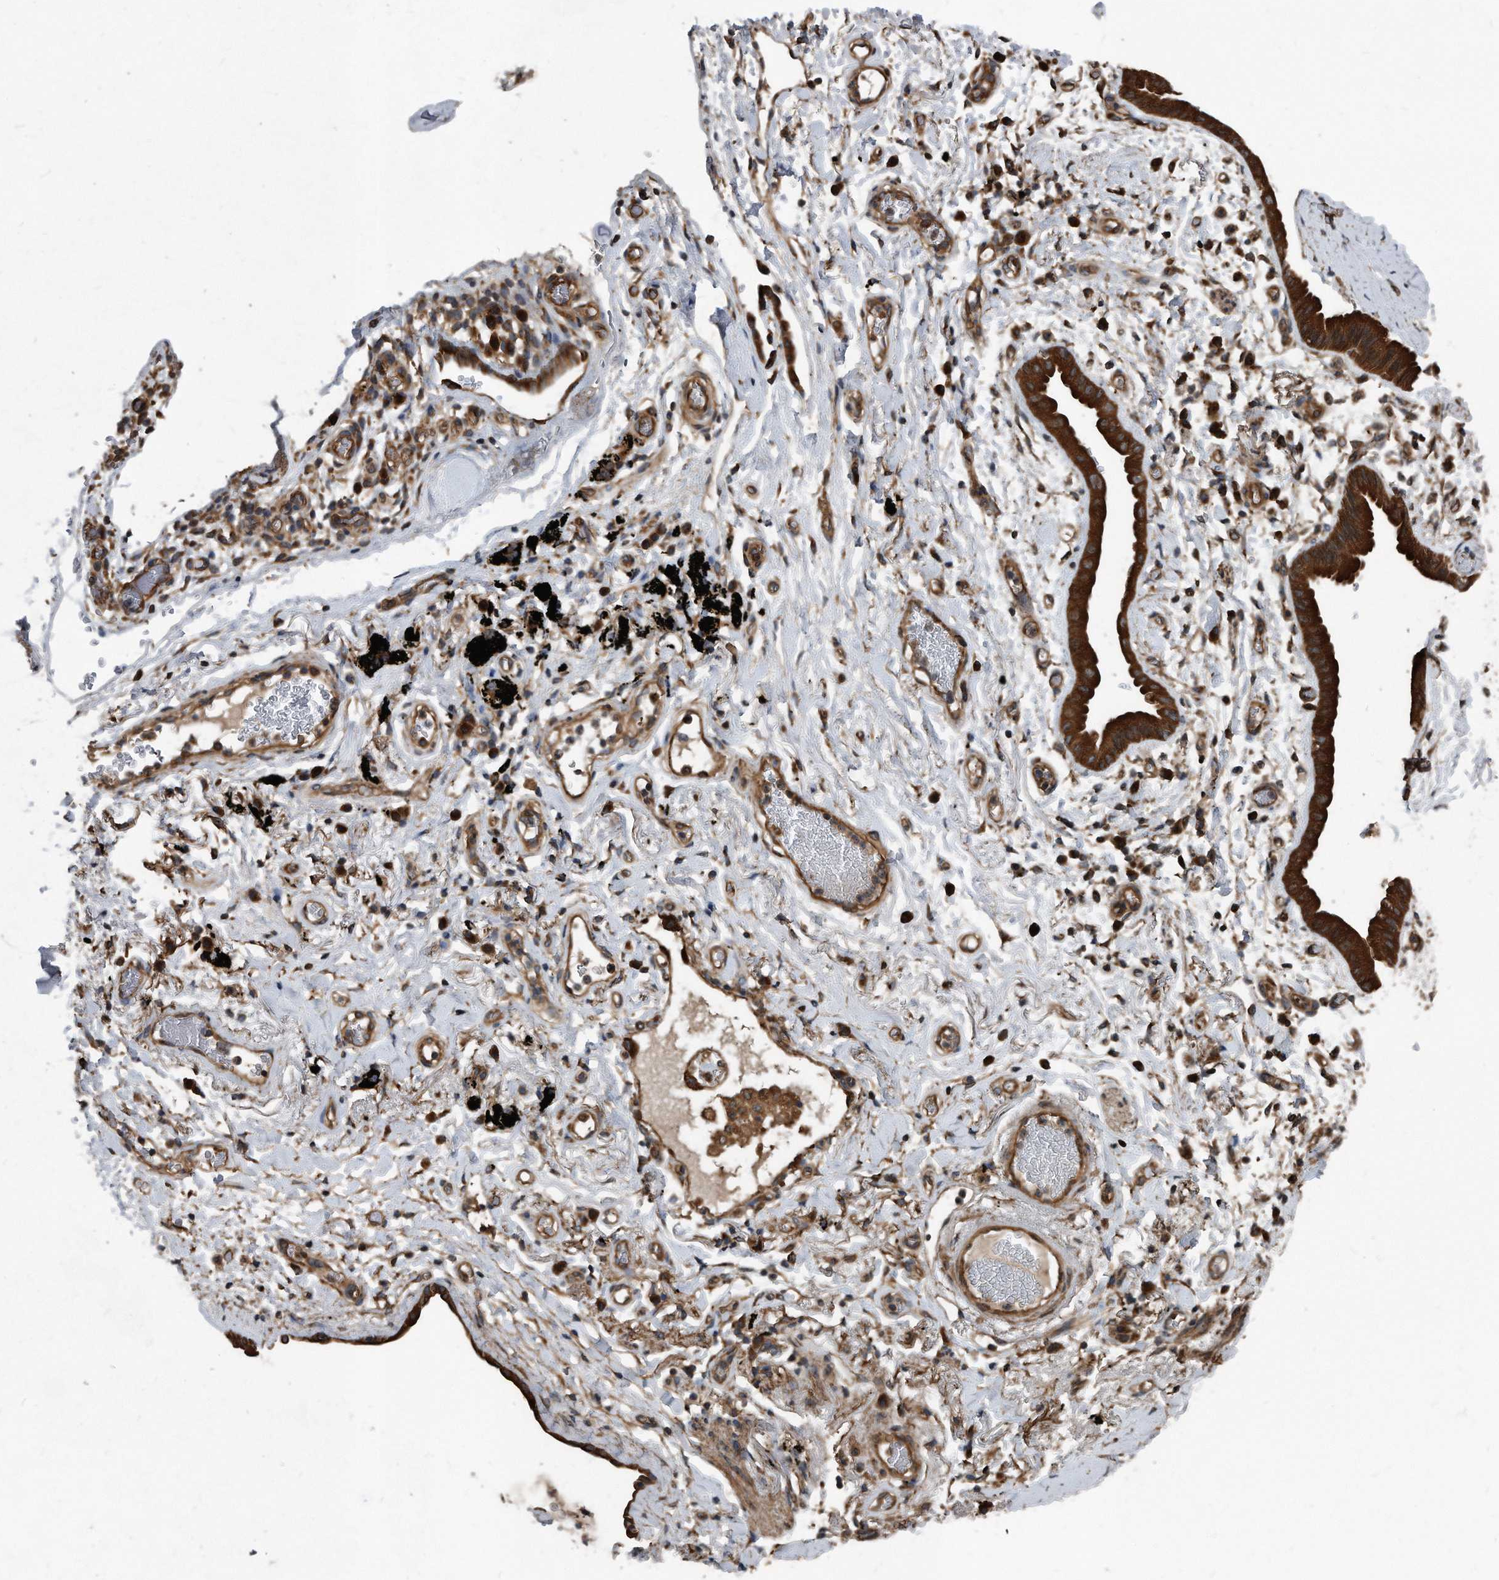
{"staining": {"intensity": "strong", "quantity": ">75%", "location": "cytoplasmic/membranous"}, "tissue": "lung cancer", "cell_type": "Tumor cells", "image_type": "cancer", "snomed": [{"axis": "morphology", "description": "Adenocarcinoma, NOS"}, {"axis": "topography", "description": "Lung"}], "caption": "The photomicrograph shows immunohistochemical staining of lung cancer (adenocarcinoma). There is strong cytoplasmic/membranous staining is appreciated in about >75% of tumor cells.", "gene": "FAM136A", "patient": {"sex": "female", "age": 70}}